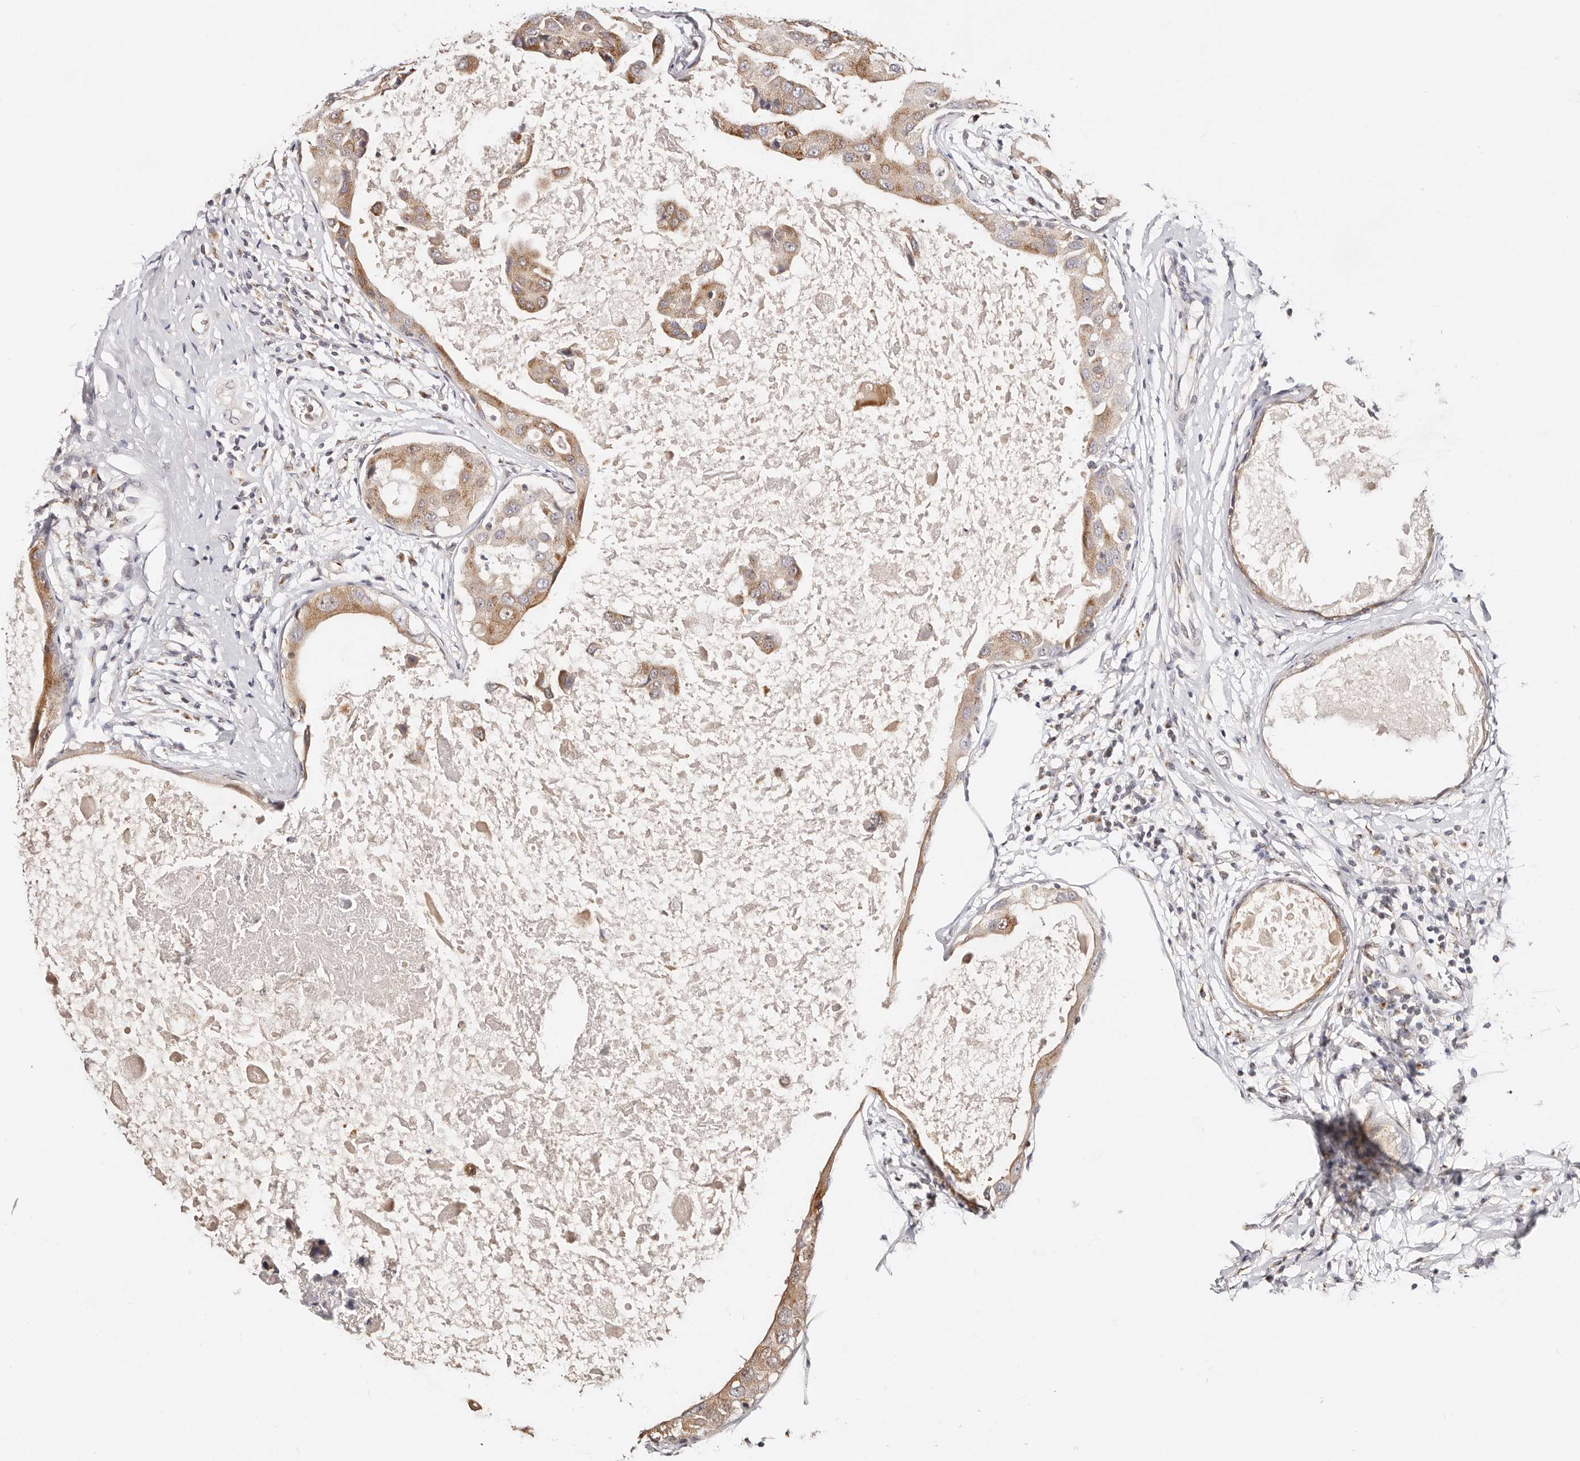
{"staining": {"intensity": "moderate", "quantity": ">75%", "location": "cytoplasmic/membranous"}, "tissue": "breast cancer", "cell_type": "Tumor cells", "image_type": "cancer", "snomed": [{"axis": "morphology", "description": "Duct carcinoma"}, {"axis": "topography", "description": "Breast"}], "caption": "About >75% of tumor cells in human breast invasive ductal carcinoma show moderate cytoplasmic/membranous protein expression as visualized by brown immunohistochemical staining.", "gene": "VIPAS39", "patient": {"sex": "female", "age": 27}}